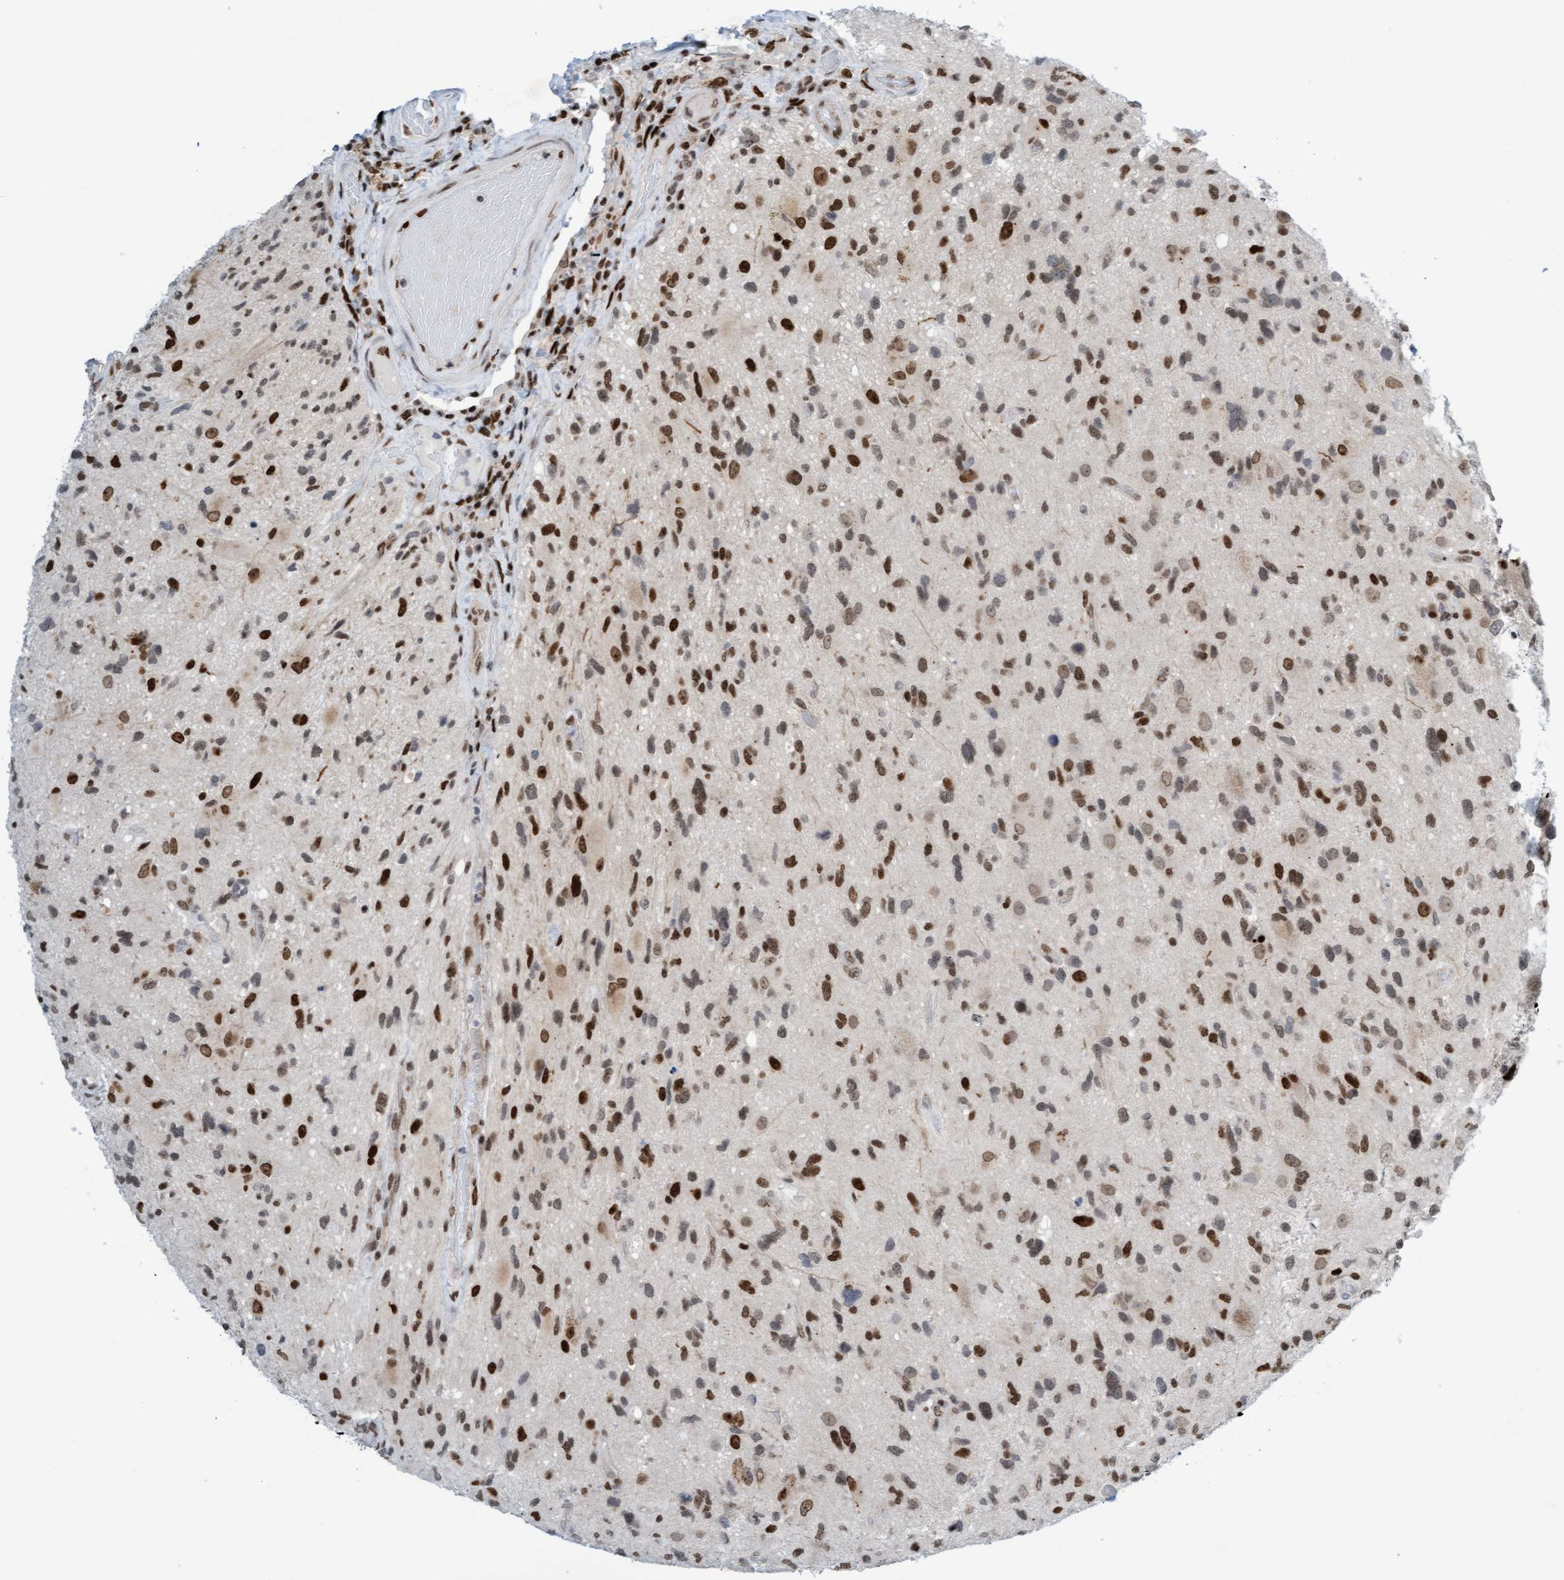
{"staining": {"intensity": "moderate", "quantity": ">75%", "location": "nuclear"}, "tissue": "glioma", "cell_type": "Tumor cells", "image_type": "cancer", "snomed": [{"axis": "morphology", "description": "Glioma, malignant, High grade"}, {"axis": "topography", "description": "Brain"}], "caption": "Protein expression analysis of human glioma reveals moderate nuclear staining in about >75% of tumor cells. Using DAB (brown) and hematoxylin (blue) stains, captured at high magnification using brightfield microscopy.", "gene": "GLRX2", "patient": {"sex": "male", "age": 33}}